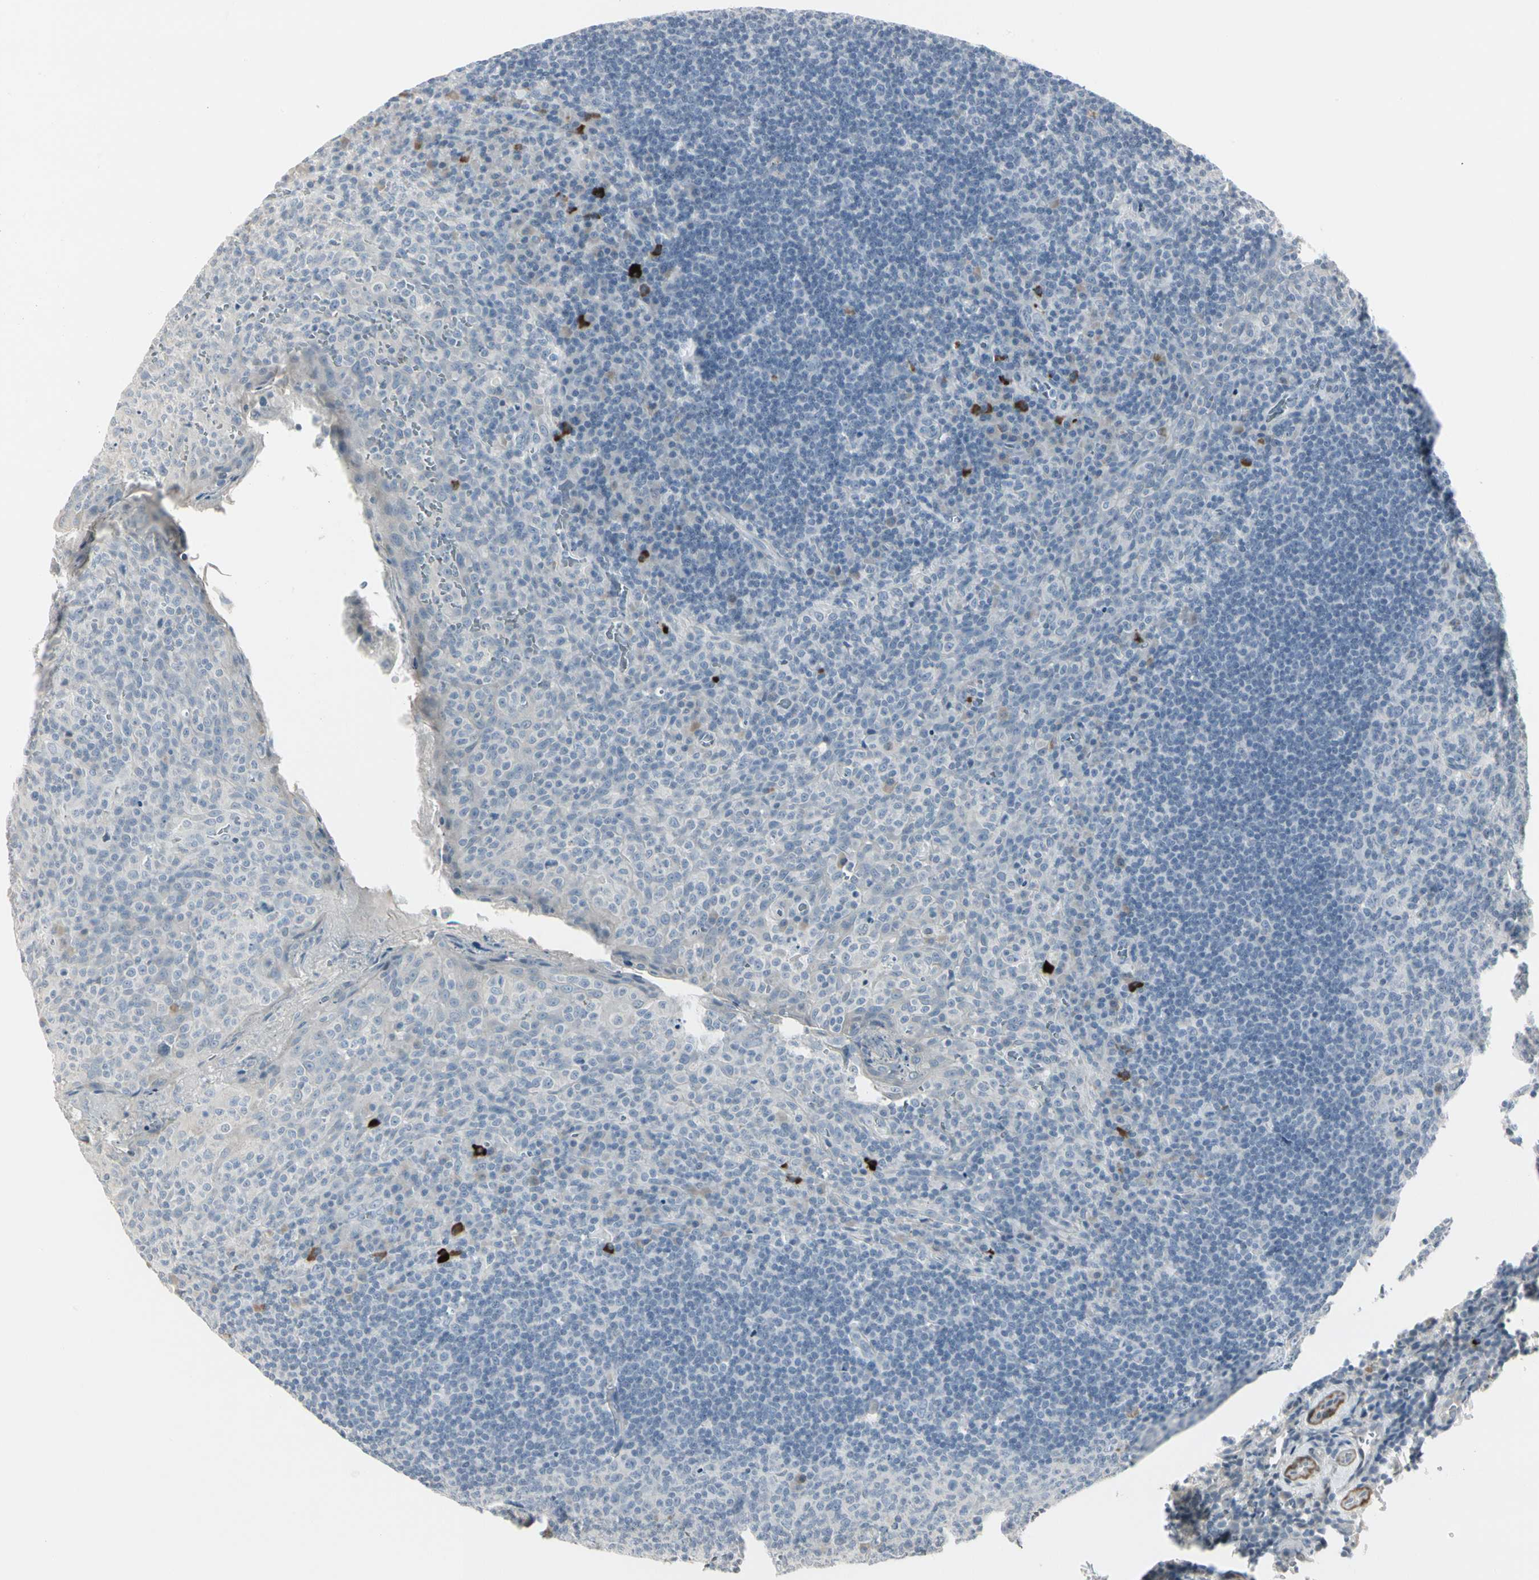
{"staining": {"intensity": "negative", "quantity": "none", "location": "none"}, "tissue": "tonsil", "cell_type": "Germinal center cells", "image_type": "normal", "snomed": [{"axis": "morphology", "description": "Normal tissue, NOS"}, {"axis": "topography", "description": "Tonsil"}], "caption": "Human tonsil stained for a protein using immunohistochemistry (IHC) displays no positivity in germinal center cells.", "gene": "DMPK", "patient": {"sex": "male", "age": 17}}